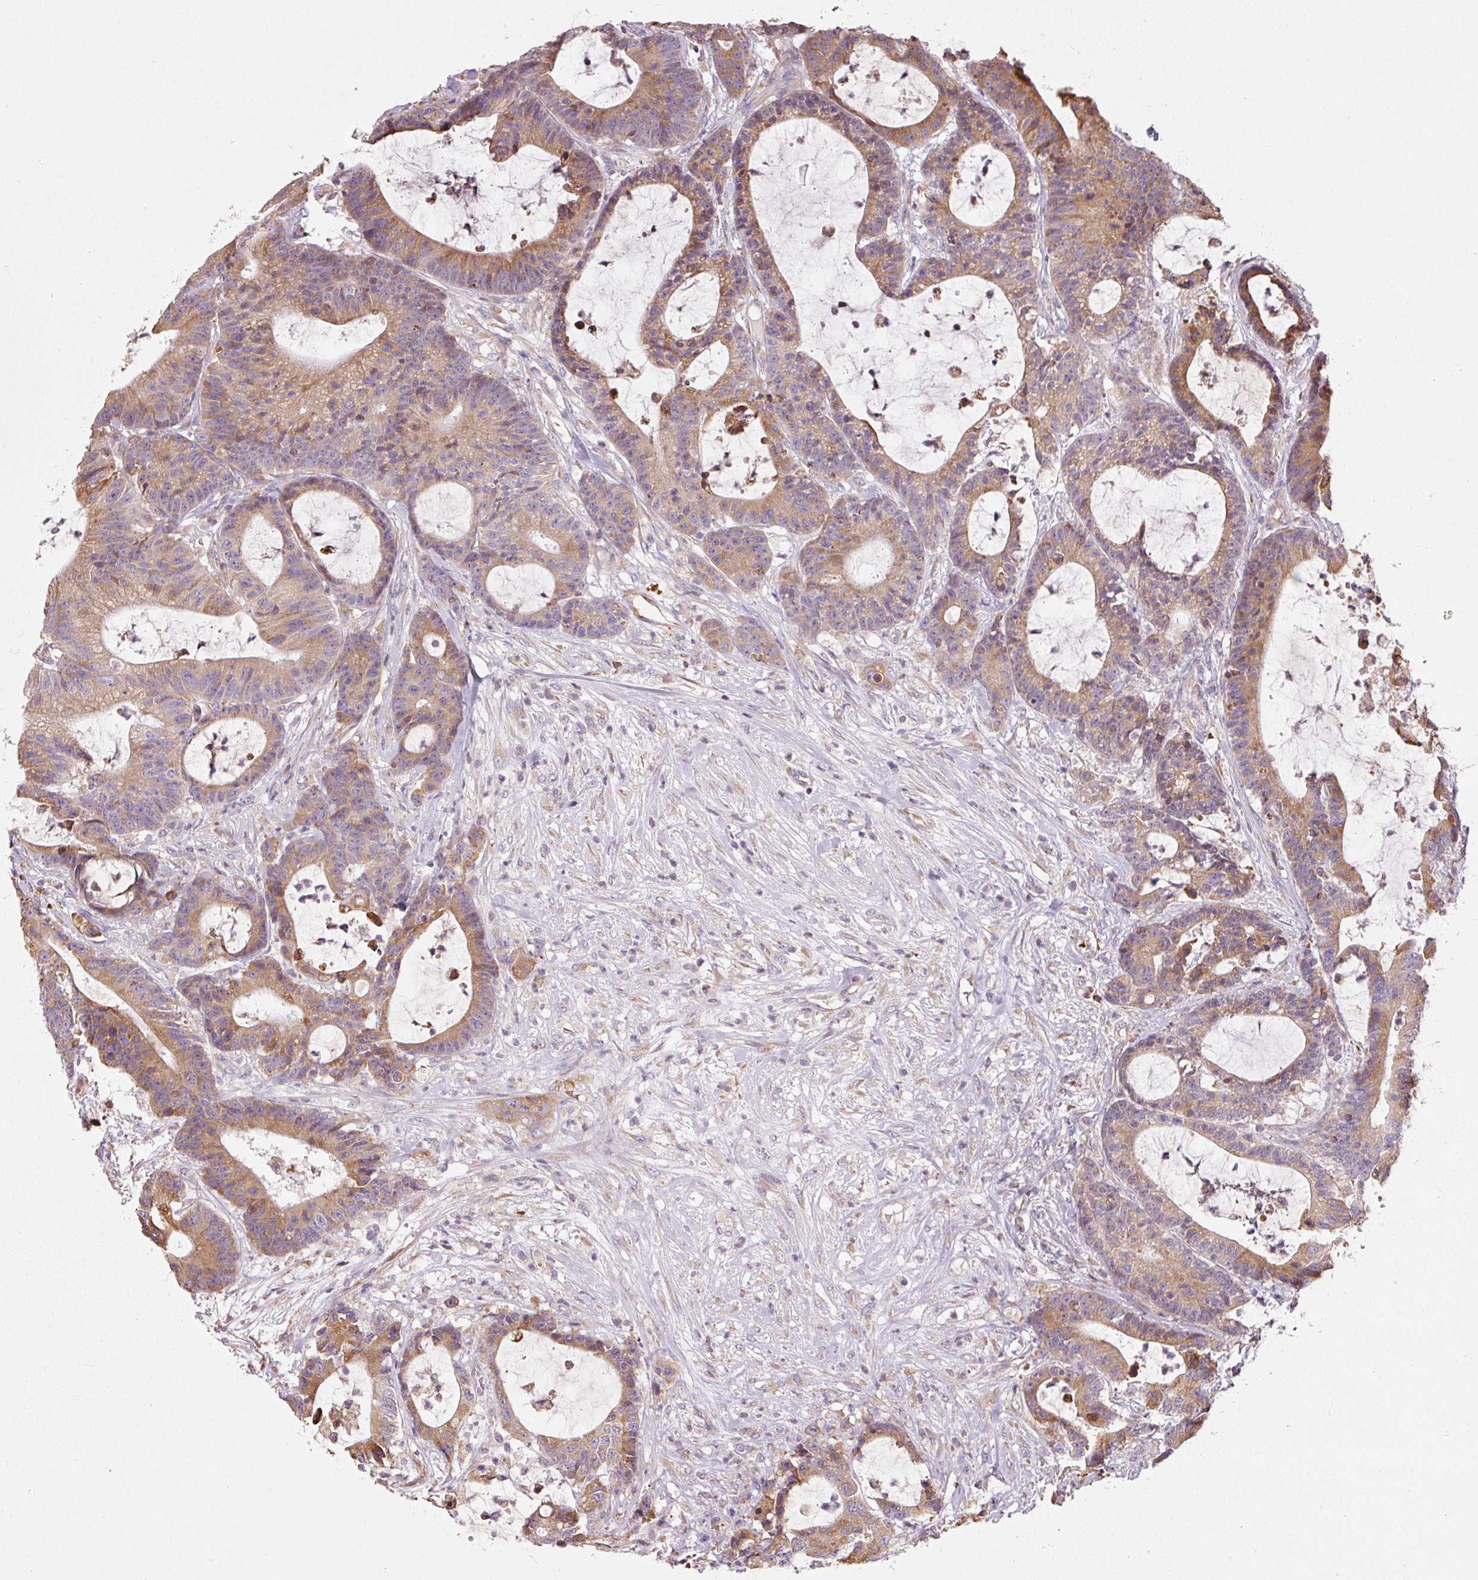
{"staining": {"intensity": "moderate", "quantity": ">75%", "location": "cytoplasmic/membranous"}, "tissue": "colorectal cancer", "cell_type": "Tumor cells", "image_type": "cancer", "snomed": [{"axis": "morphology", "description": "Adenocarcinoma, NOS"}, {"axis": "topography", "description": "Colon"}], "caption": "Protein staining by IHC demonstrates moderate cytoplasmic/membranous staining in about >75% of tumor cells in adenocarcinoma (colorectal). The staining was performed using DAB to visualize the protein expression in brown, while the nuclei were stained in blue with hematoxylin (Magnification: 20x).", "gene": "MORN4", "patient": {"sex": "female", "age": 84}}